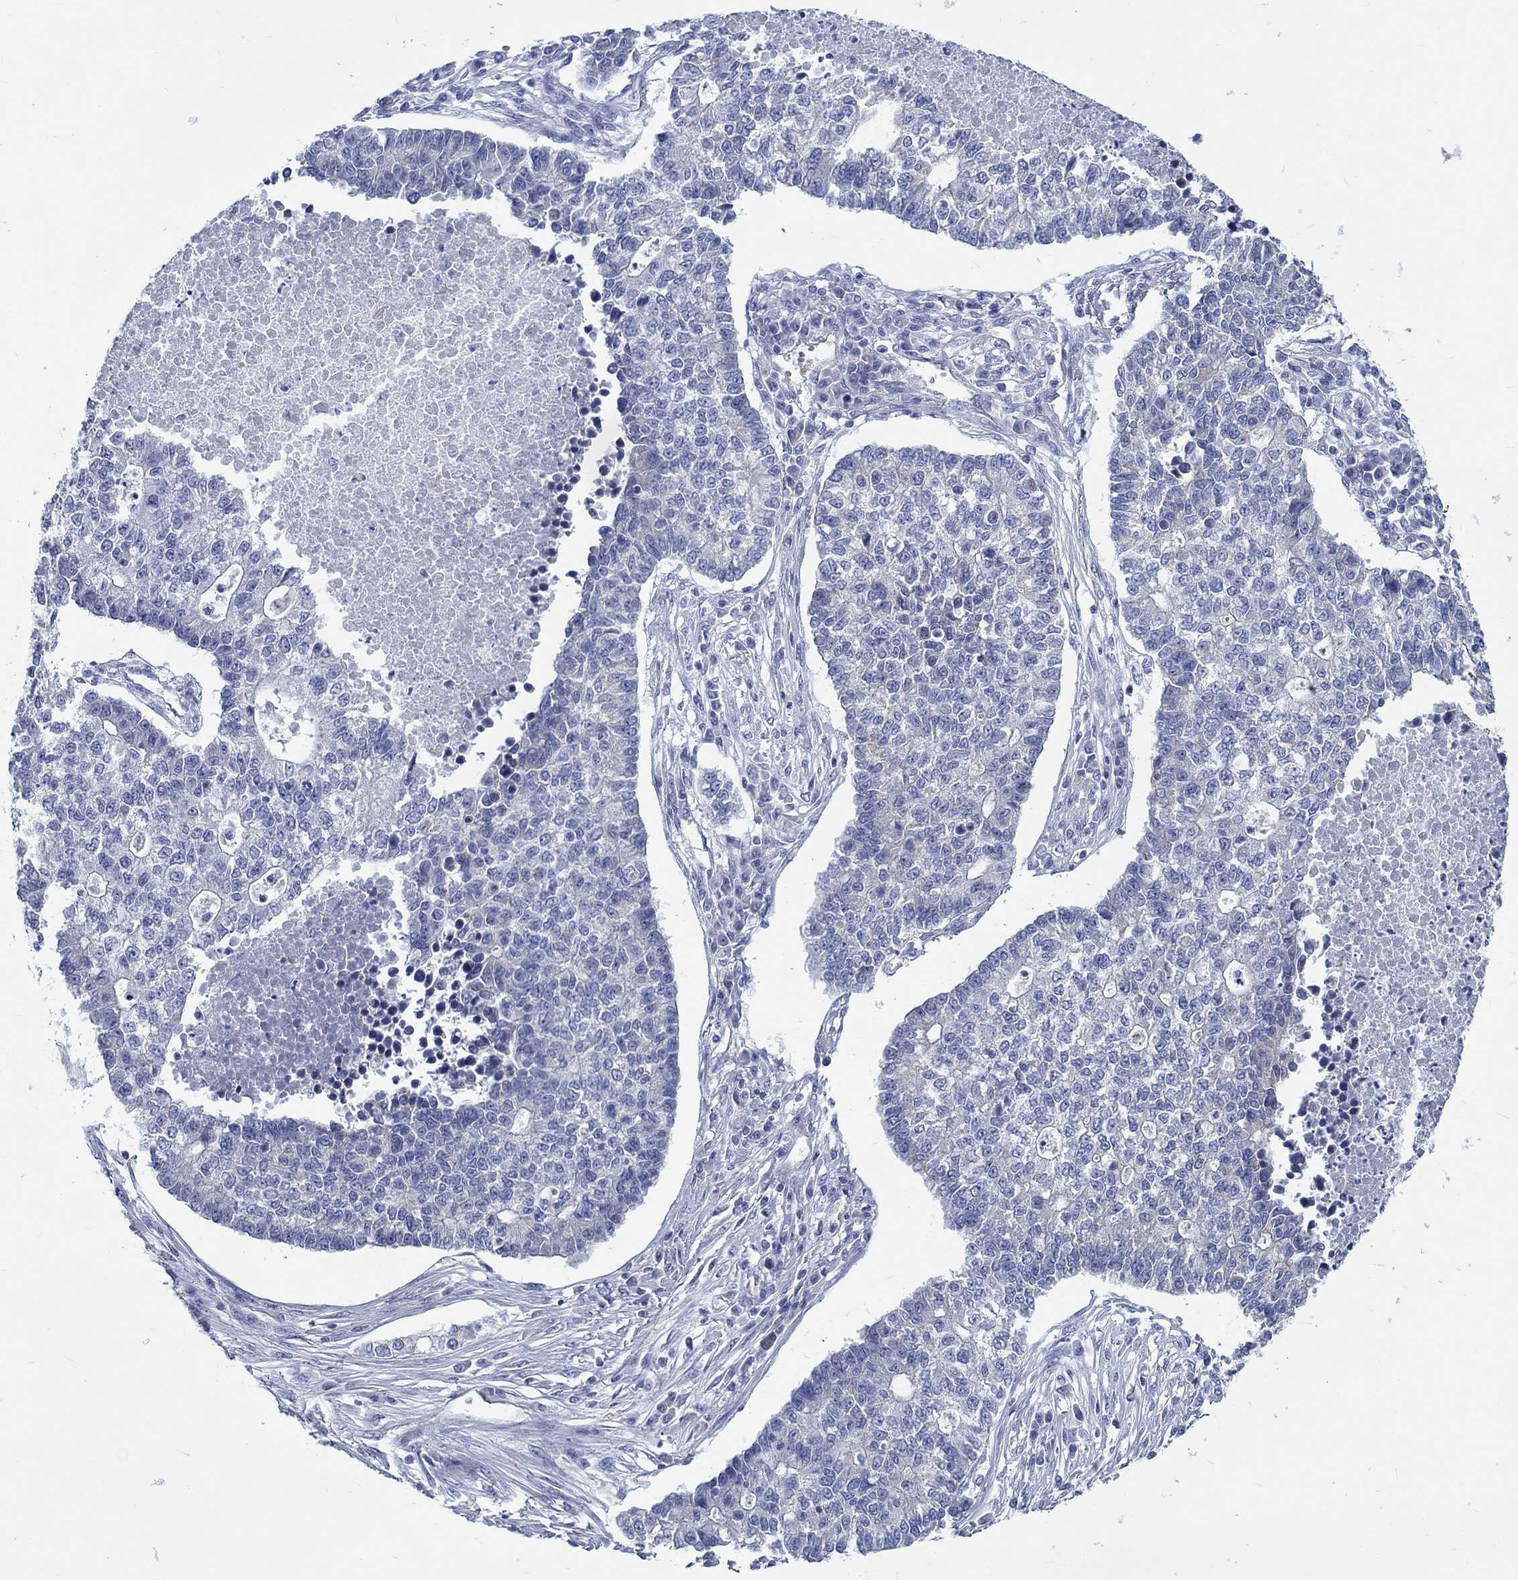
{"staining": {"intensity": "negative", "quantity": "none", "location": "none"}, "tissue": "lung cancer", "cell_type": "Tumor cells", "image_type": "cancer", "snomed": [{"axis": "morphology", "description": "Adenocarcinoma, NOS"}, {"axis": "topography", "description": "Lung"}], "caption": "Tumor cells are negative for protein expression in human lung cancer.", "gene": "MYBPC1", "patient": {"sex": "male", "age": 57}}